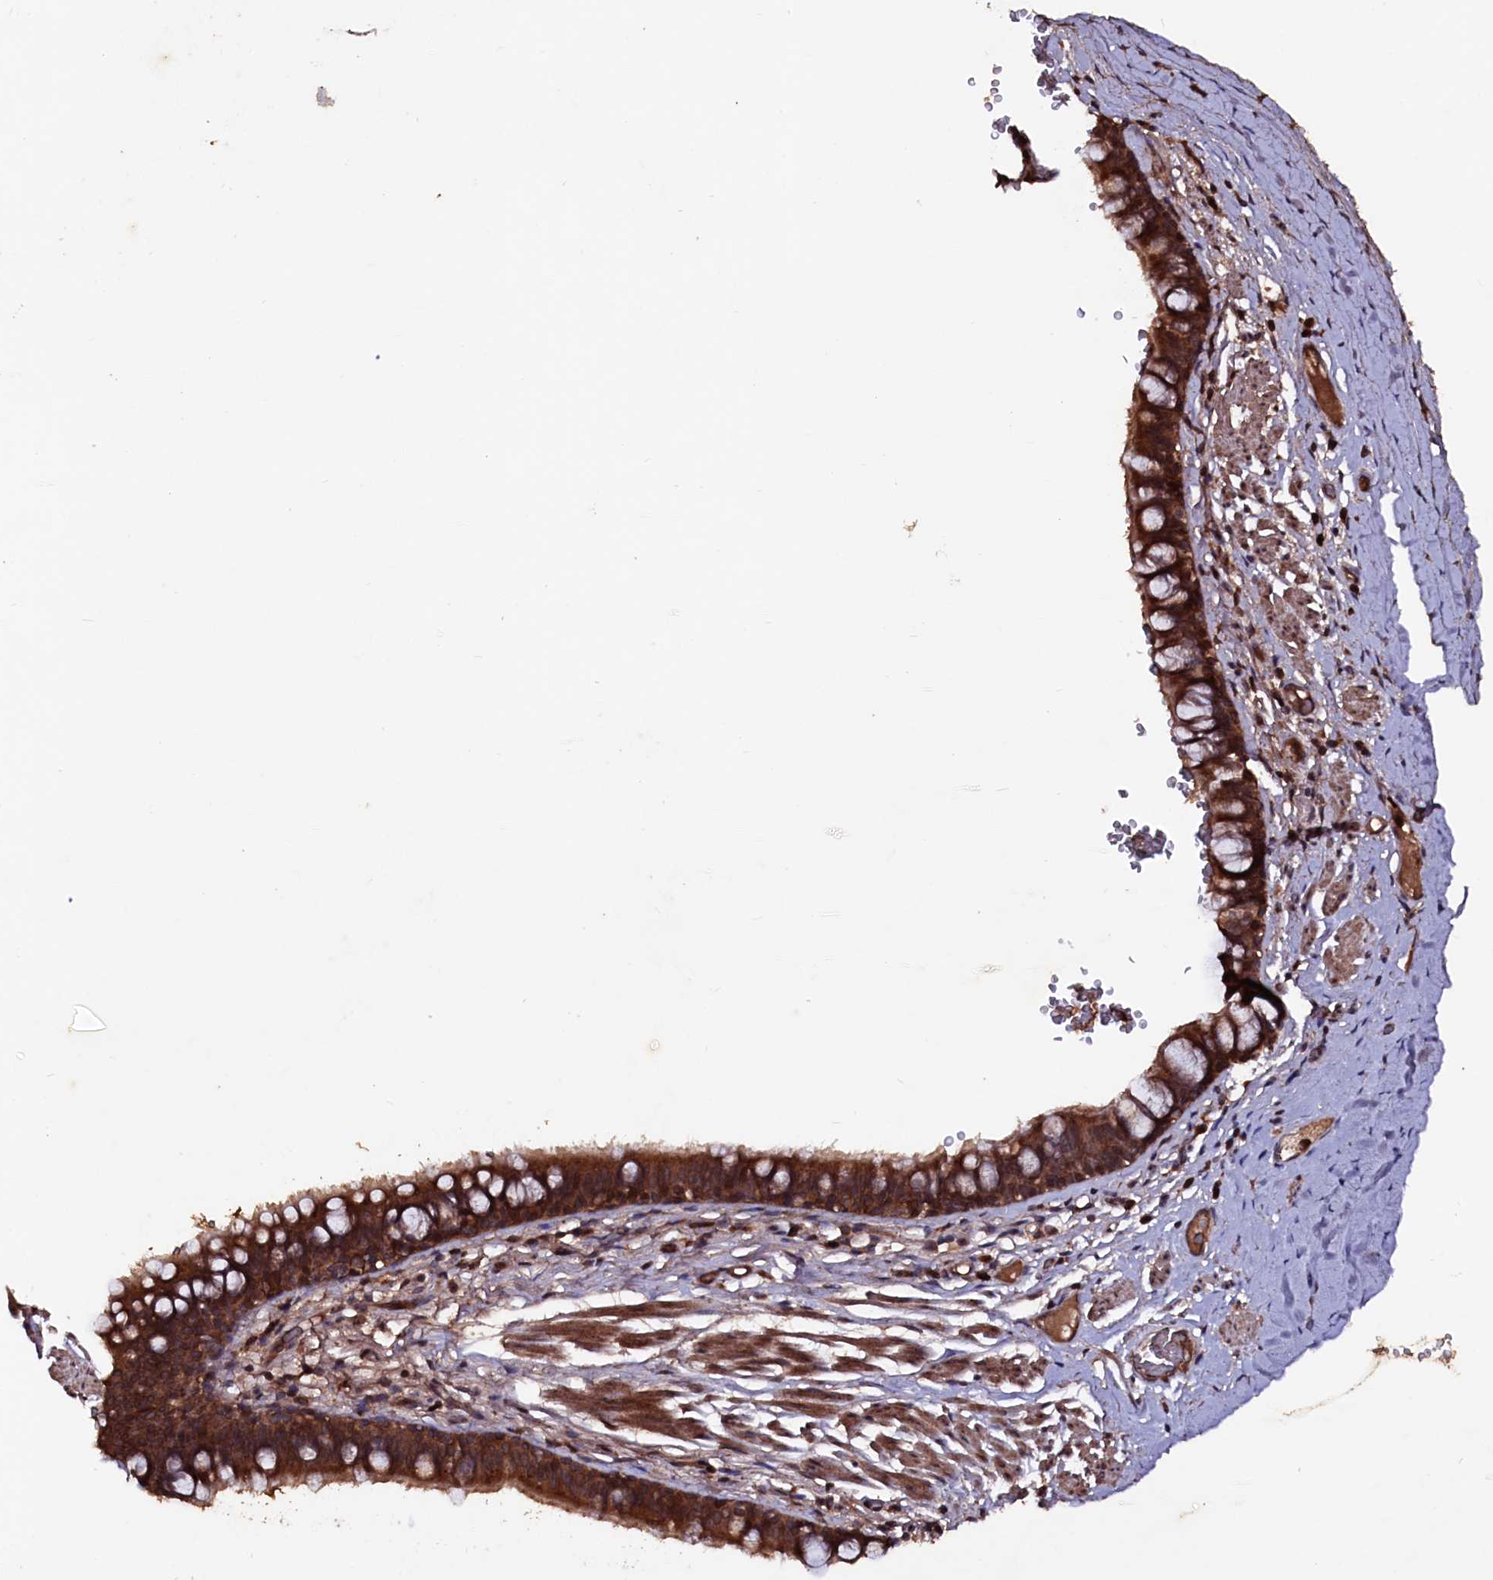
{"staining": {"intensity": "strong", "quantity": ">75%", "location": "cytoplasmic/membranous"}, "tissue": "bronchus", "cell_type": "Respiratory epithelial cells", "image_type": "normal", "snomed": [{"axis": "morphology", "description": "Normal tissue, NOS"}, {"axis": "topography", "description": "Cartilage tissue"}, {"axis": "topography", "description": "Bronchus"}], "caption": "Immunohistochemical staining of normal human bronchus exhibits high levels of strong cytoplasmic/membranous staining in approximately >75% of respiratory epithelial cells.", "gene": "MYO1H", "patient": {"sex": "female", "age": 36}}